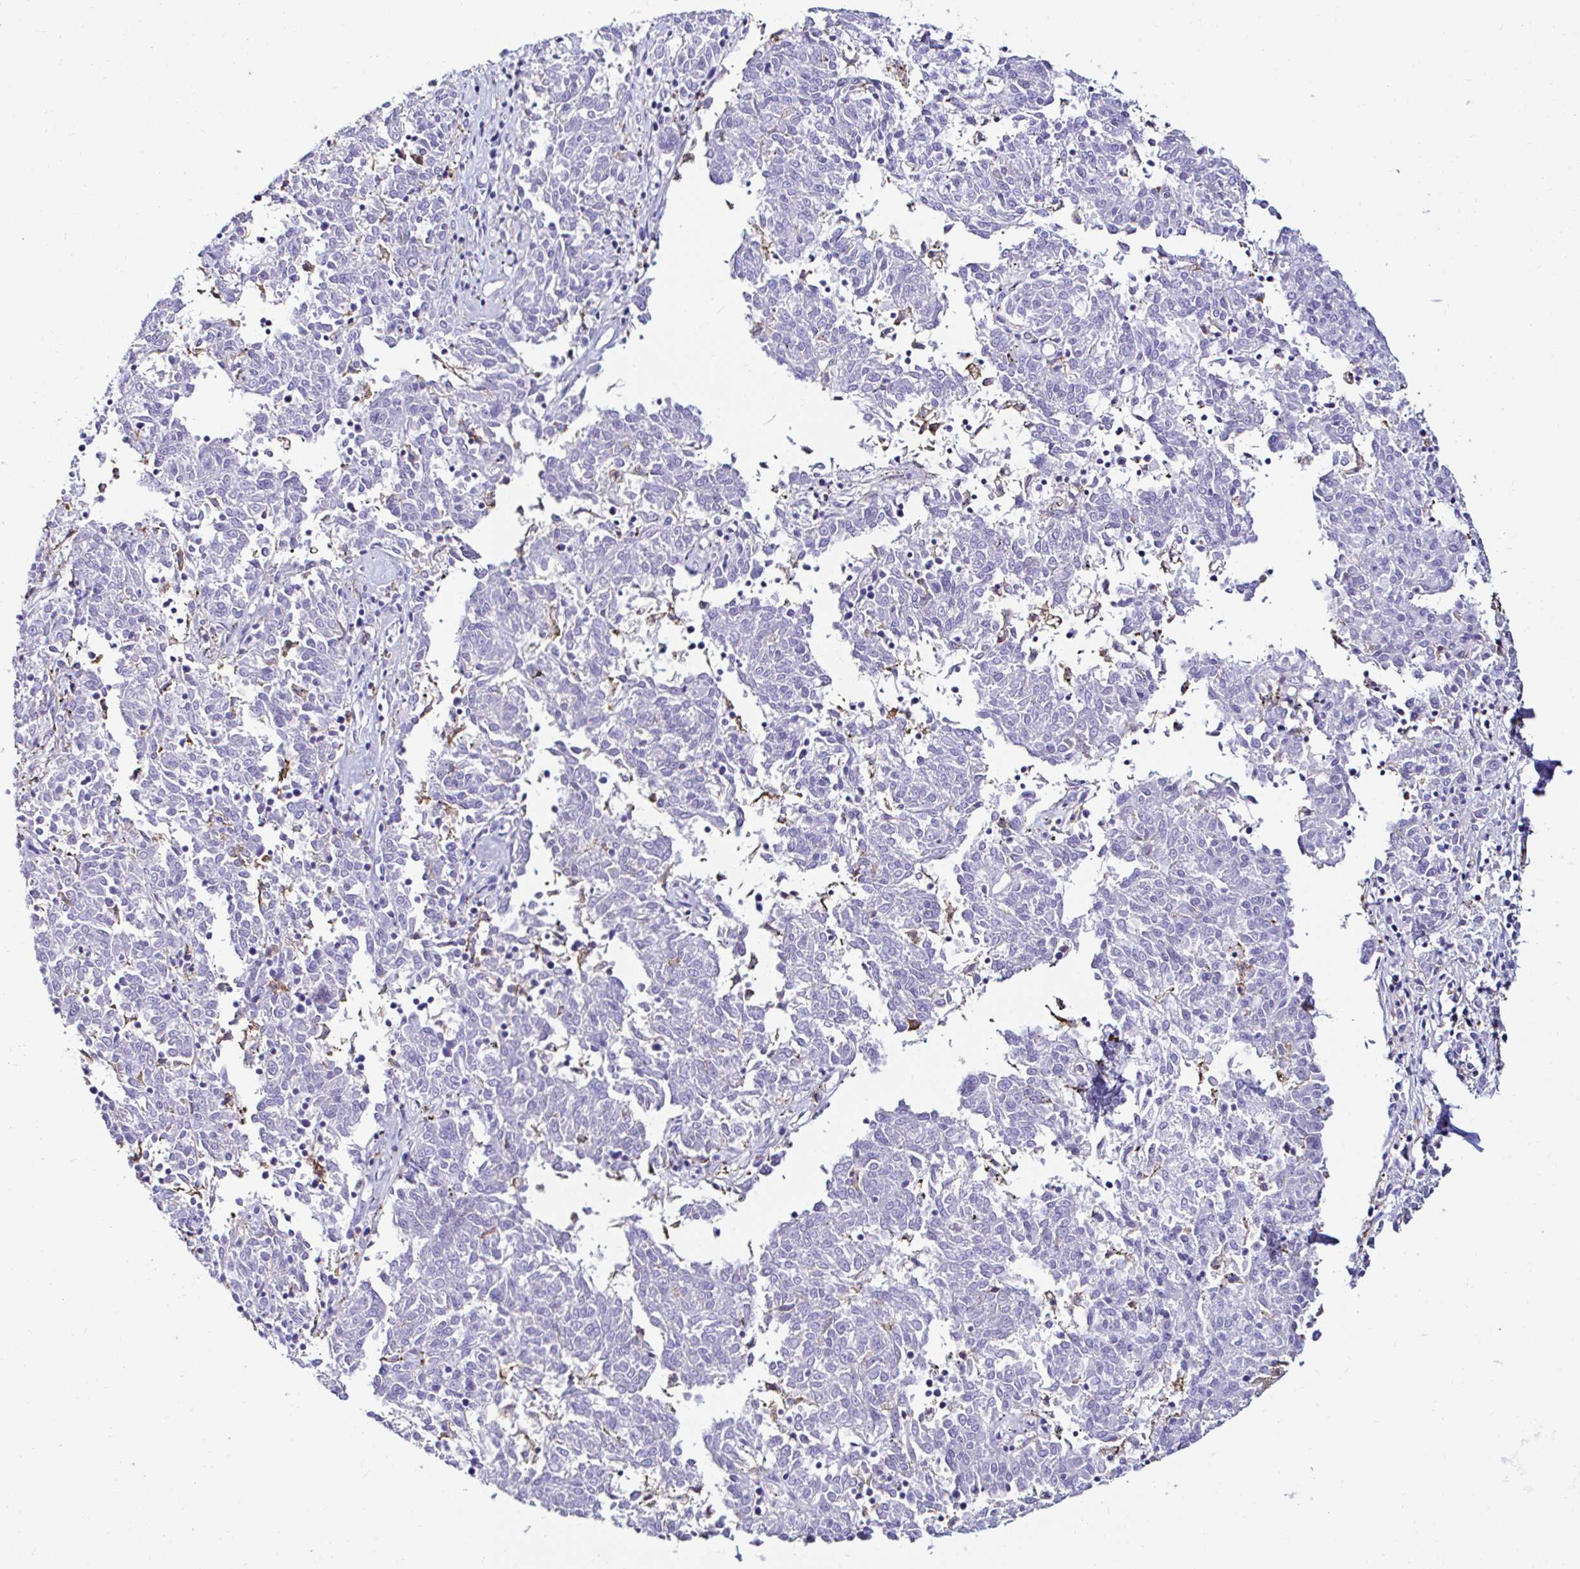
{"staining": {"intensity": "negative", "quantity": "none", "location": "none"}, "tissue": "melanoma", "cell_type": "Tumor cells", "image_type": "cancer", "snomed": [{"axis": "morphology", "description": "Malignant melanoma, NOS"}, {"axis": "topography", "description": "Skin"}], "caption": "Tumor cells show no significant positivity in melanoma.", "gene": "CYBB", "patient": {"sex": "female", "age": 72}}